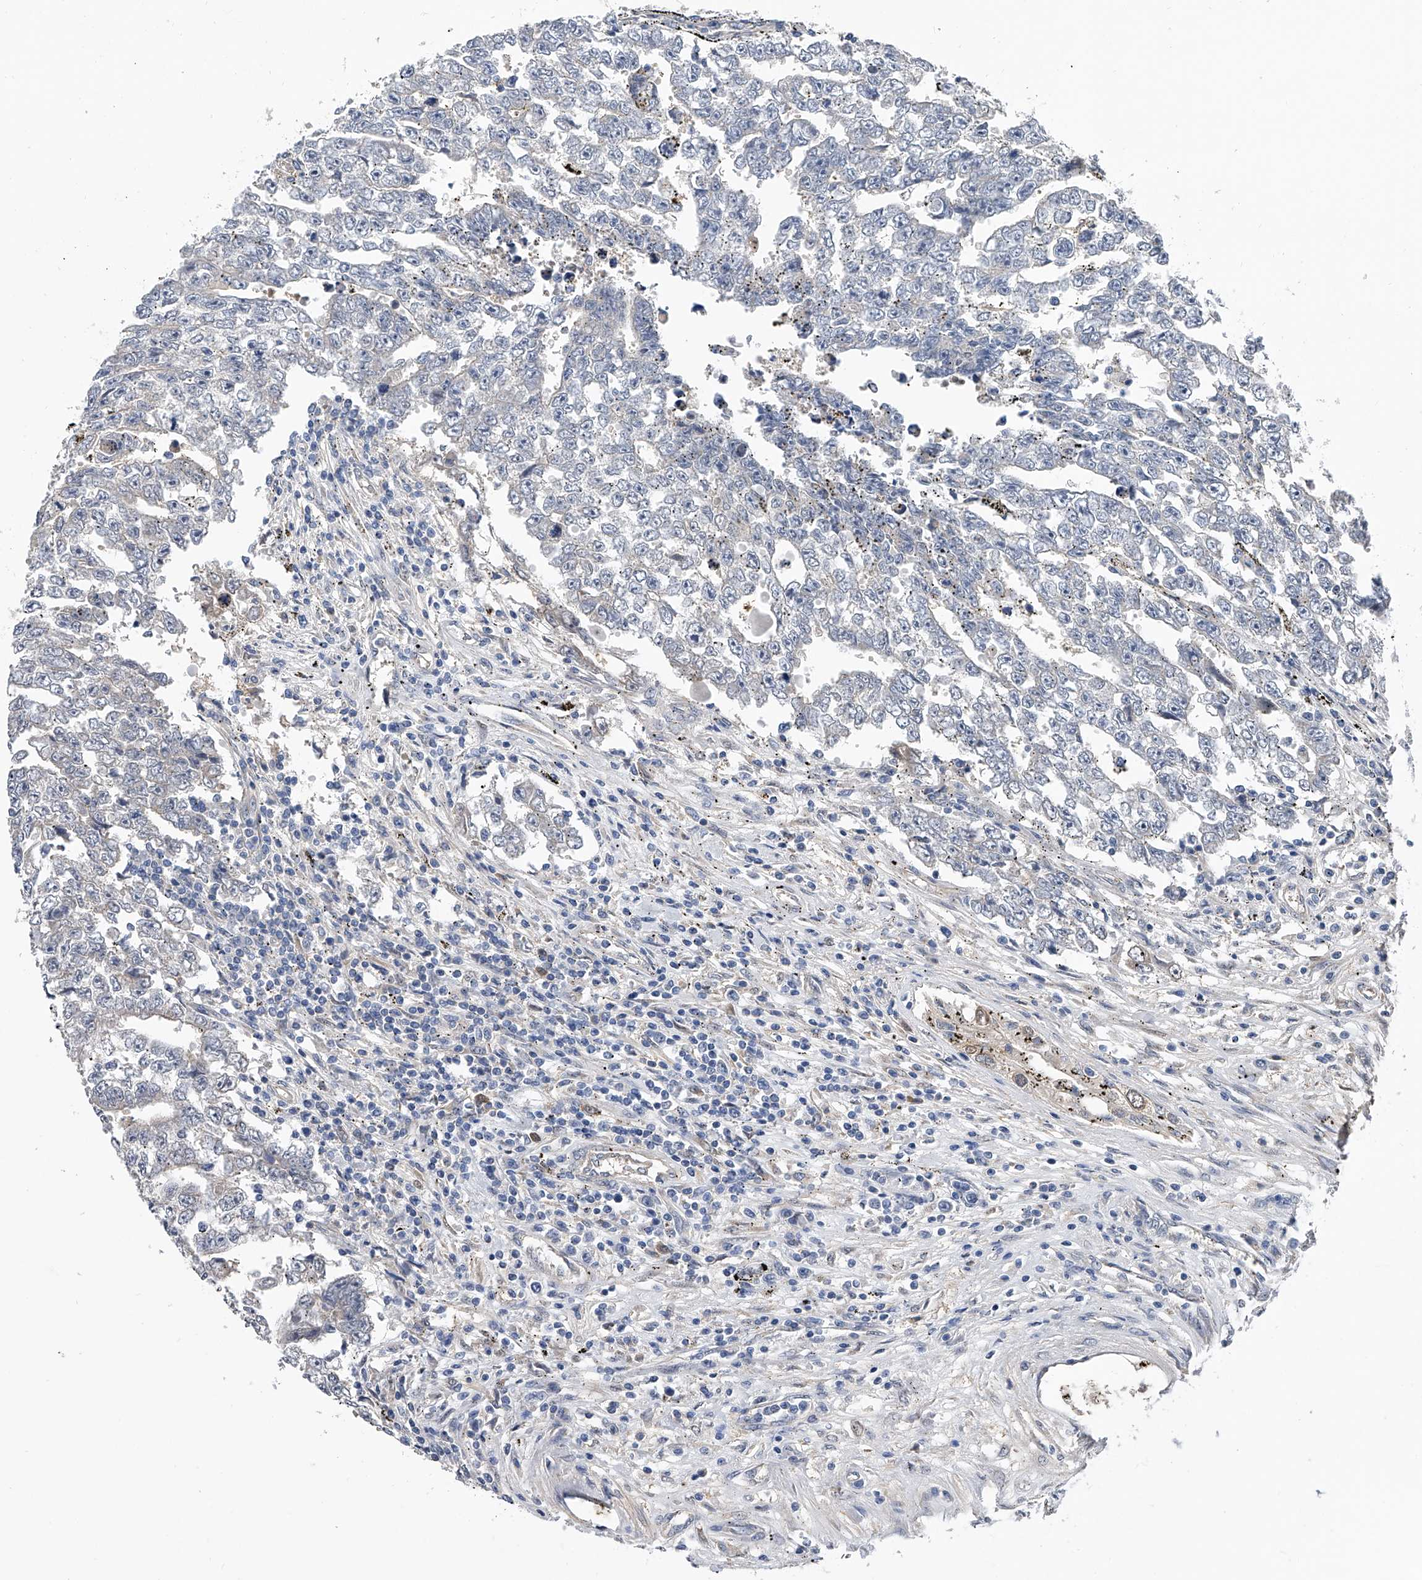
{"staining": {"intensity": "negative", "quantity": "none", "location": "none"}, "tissue": "testis cancer", "cell_type": "Tumor cells", "image_type": "cancer", "snomed": [{"axis": "morphology", "description": "Carcinoma, Embryonal, NOS"}, {"axis": "topography", "description": "Testis"}], "caption": "A micrograph of human embryonal carcinoma (testis) is negative for staining in tumor cells.", "gene": "PGM3", "patient": {"sex": "male", "age": 25}}